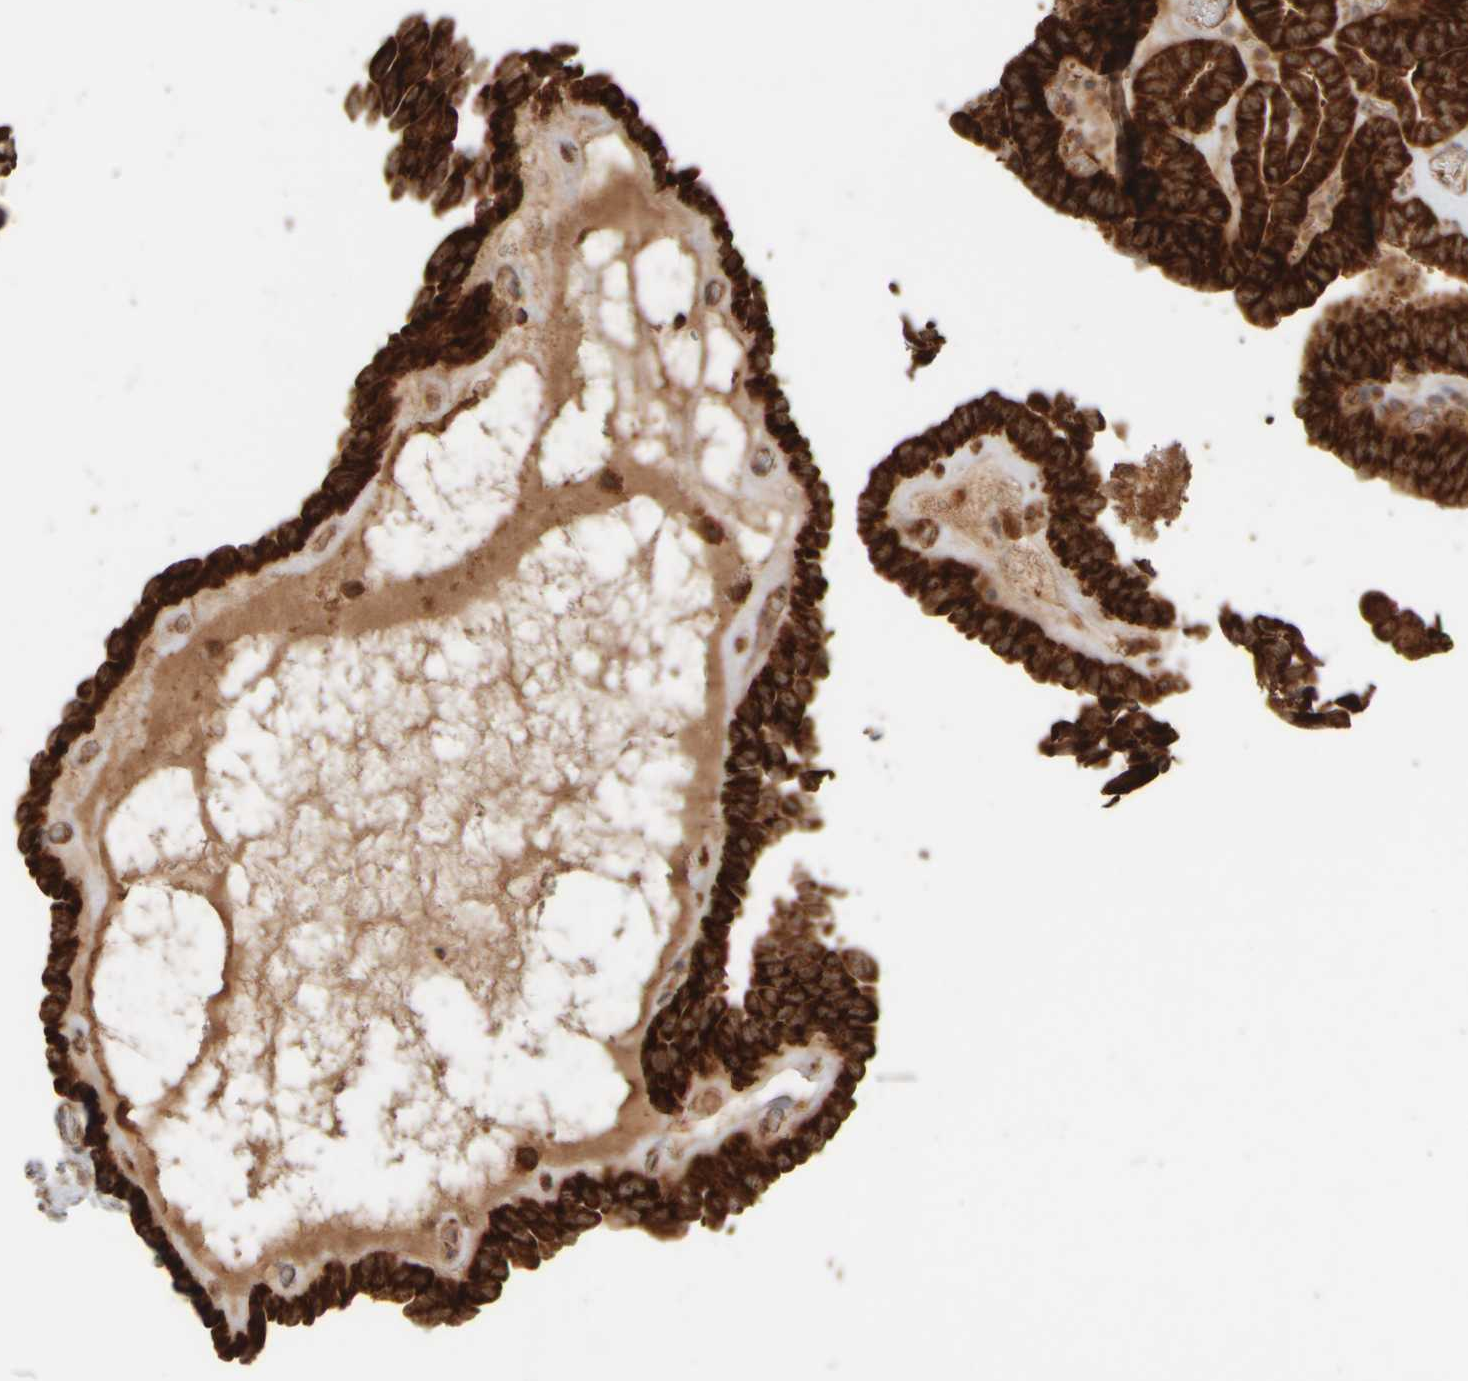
{"staining": {"intensity": "strong", "quantity": ">75%", "location": "cytoplasmic/membranous"}, "tissue": "thyroid cancer", "cell_type": "Tumor cells", "image_type": "cancer", "snomed": [{"axis": "morphology", "description": "Papillary adenocarcinoma, NOS"}, {"axis": "topography", "description": "Thyroid gland"}], "caption": "DAB immunohistochemical staining of human thyroid papillary adenocarcinoma shows strong cytoplasmic/membranous protein expression in approximately >75% of tumor cells.", "gene": "EIF2B3", "patient": {"sex": "male", "age": 77}}